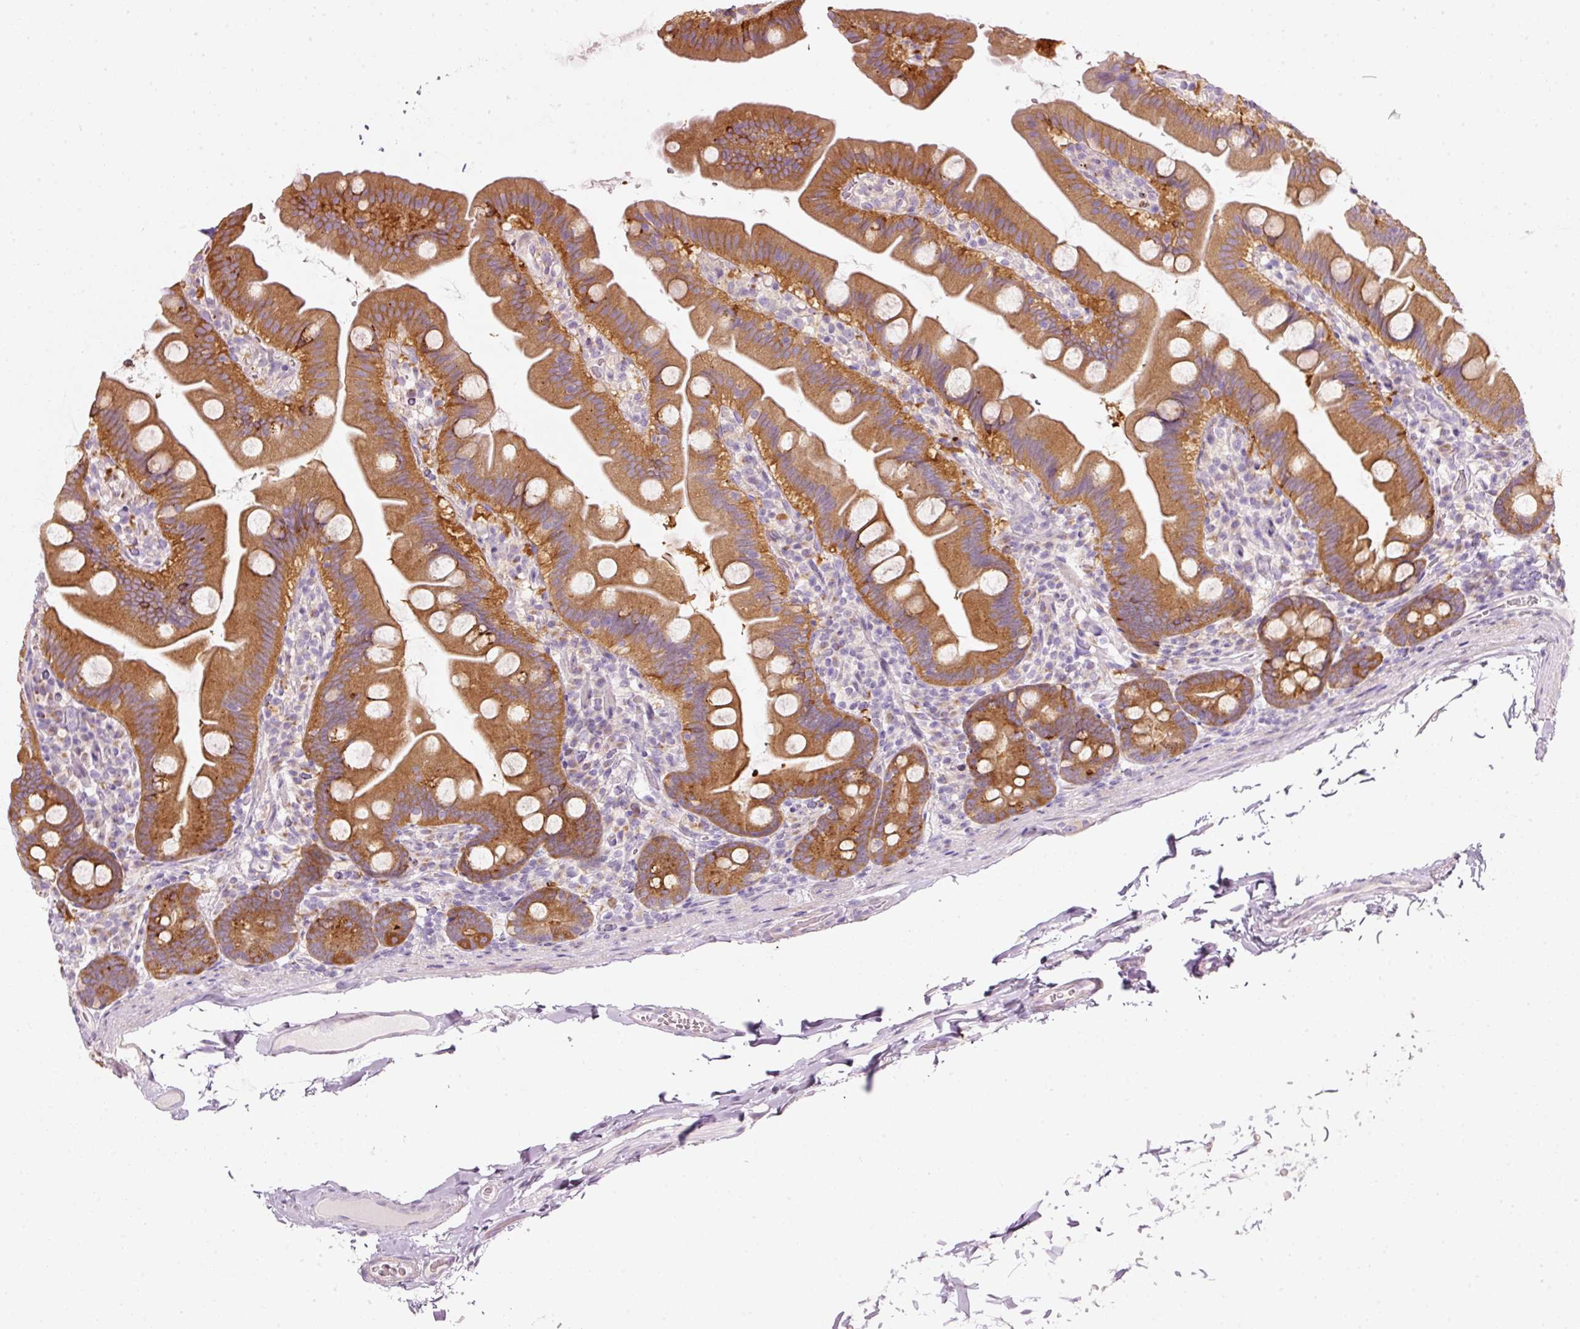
{"staining": {"intensity": "moderate", "quantity": ">75%", "location": "cytoplasmic/membranous"}, "tissue": "small intestine", "cell_type": "Glandular cells", "image_type": "normal", "snomed": [{"axis": "morphology", "description": "Normal tissue, NOS"}, {"axis": "topography", "description": "Small intestine"}], "caption": "About >75% of glandular cells in benign small intestine show moderate cytoplasmic/membranous protein staining as visualized by brown immunohistochemical staining.", "gene": "PDXDC1", "patient": {"sex": "female", "age": 68}}